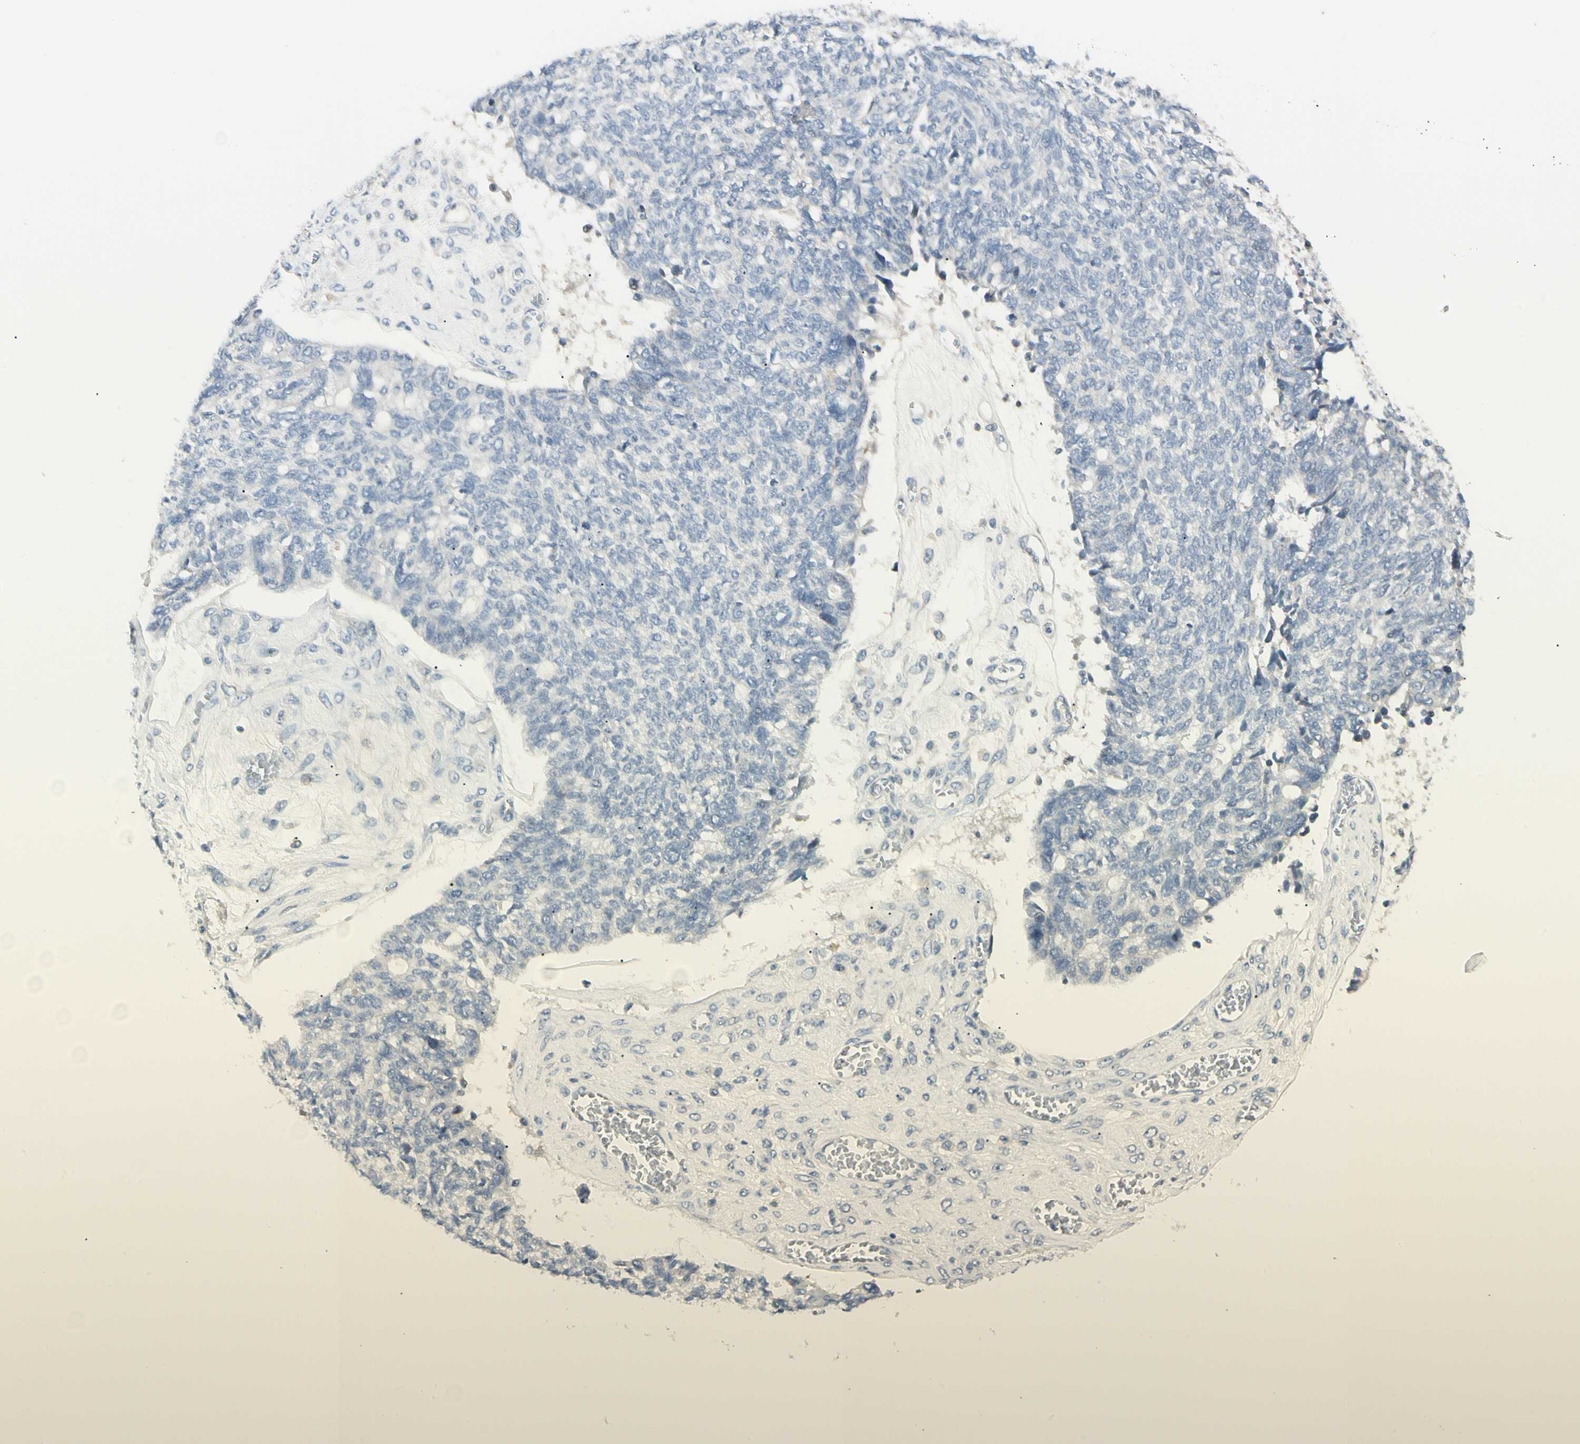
{"staining": {"intensity": "negative", "quantity": "none", "location": "none"}, "tissue": "ovarian cancer", "cell_type": "Tumor cells", "image_type": "cancer", "snomed": [{"axis": "morphology", "description": "Cystadenocarcinoma, serous, NOS"}, {"axis": "topography", "description": "Ovary"}], "caption": "Protein analysis of ovarian cancer demonstrates no significant positivity in tumor cells. (Brightfield microscopy of DAB (3,3'-diaminobenzidine) immunohistochemistry at high magnification).", "gene": "ALDH18A1", "patient": {"sex": "female", "age": 79}}